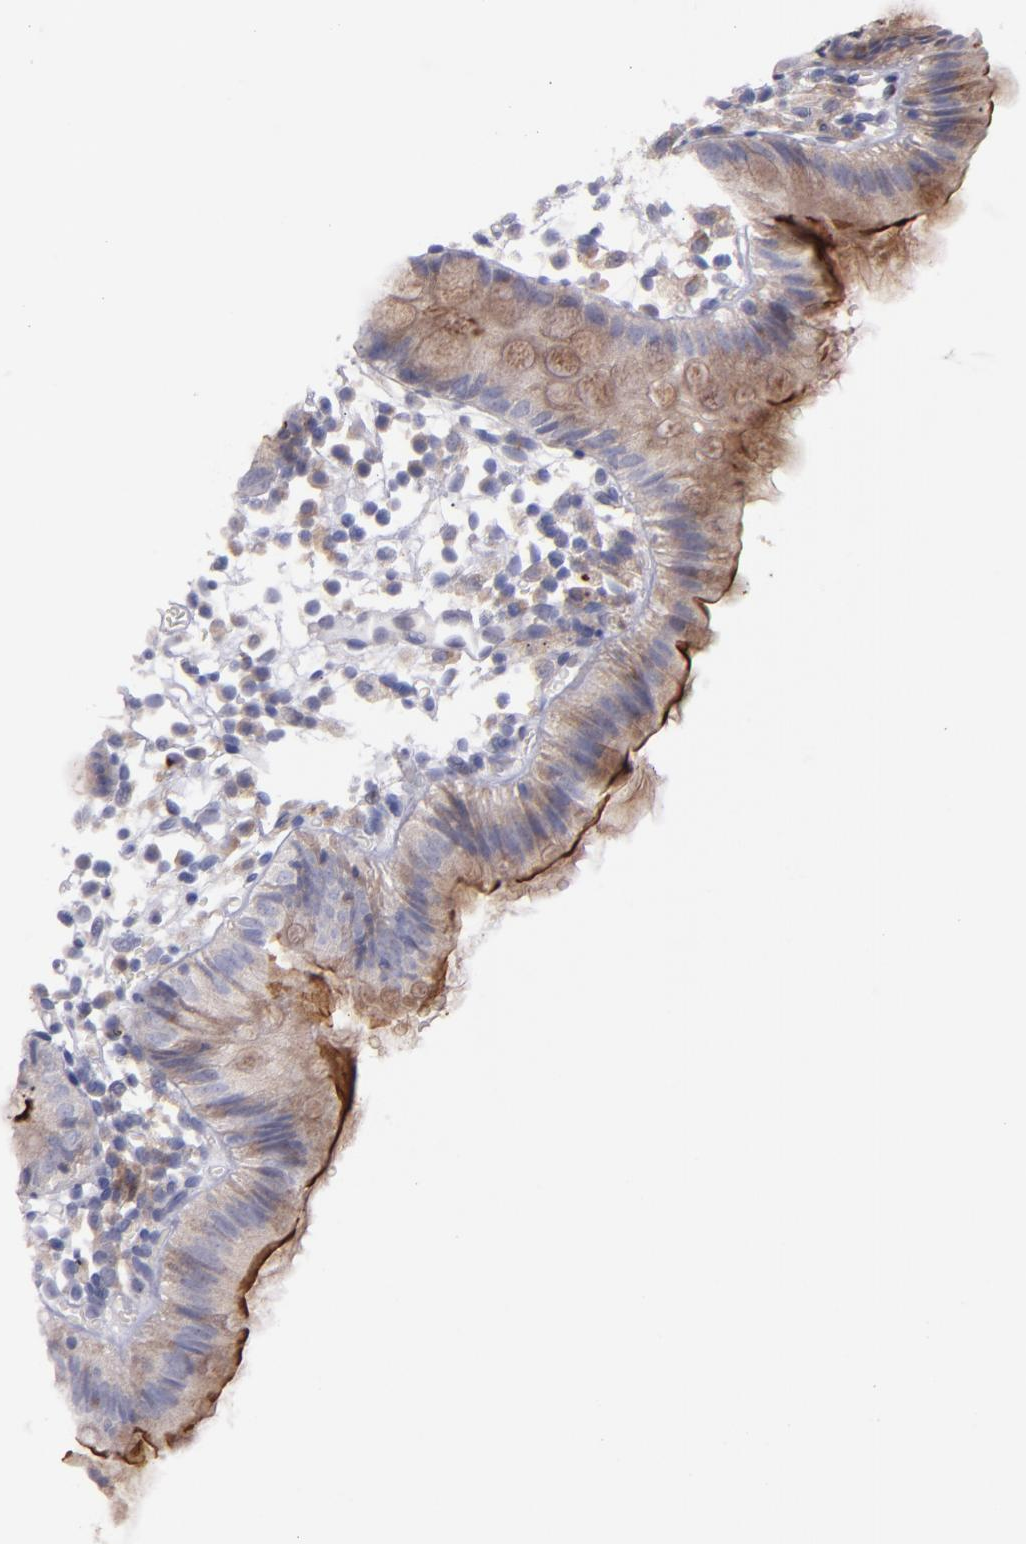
{"staining": {"intensity": "negative", "quantity": "none", "location": "none"}, "tissue": "colon", "cell_type": "Endothelial cells", "image_type": "normal", "snomed": [{"axis": "morphology", "description": "Normal tissue, NOS"}, {"axis": "topography", "description": "Colon"}], "caption": "DAB immunohistochemical staining of benign colon reveals no significant positivity in endothelial cells.", "gene": "IFIH1", "patient": {"sex": "male", "age": 14}}